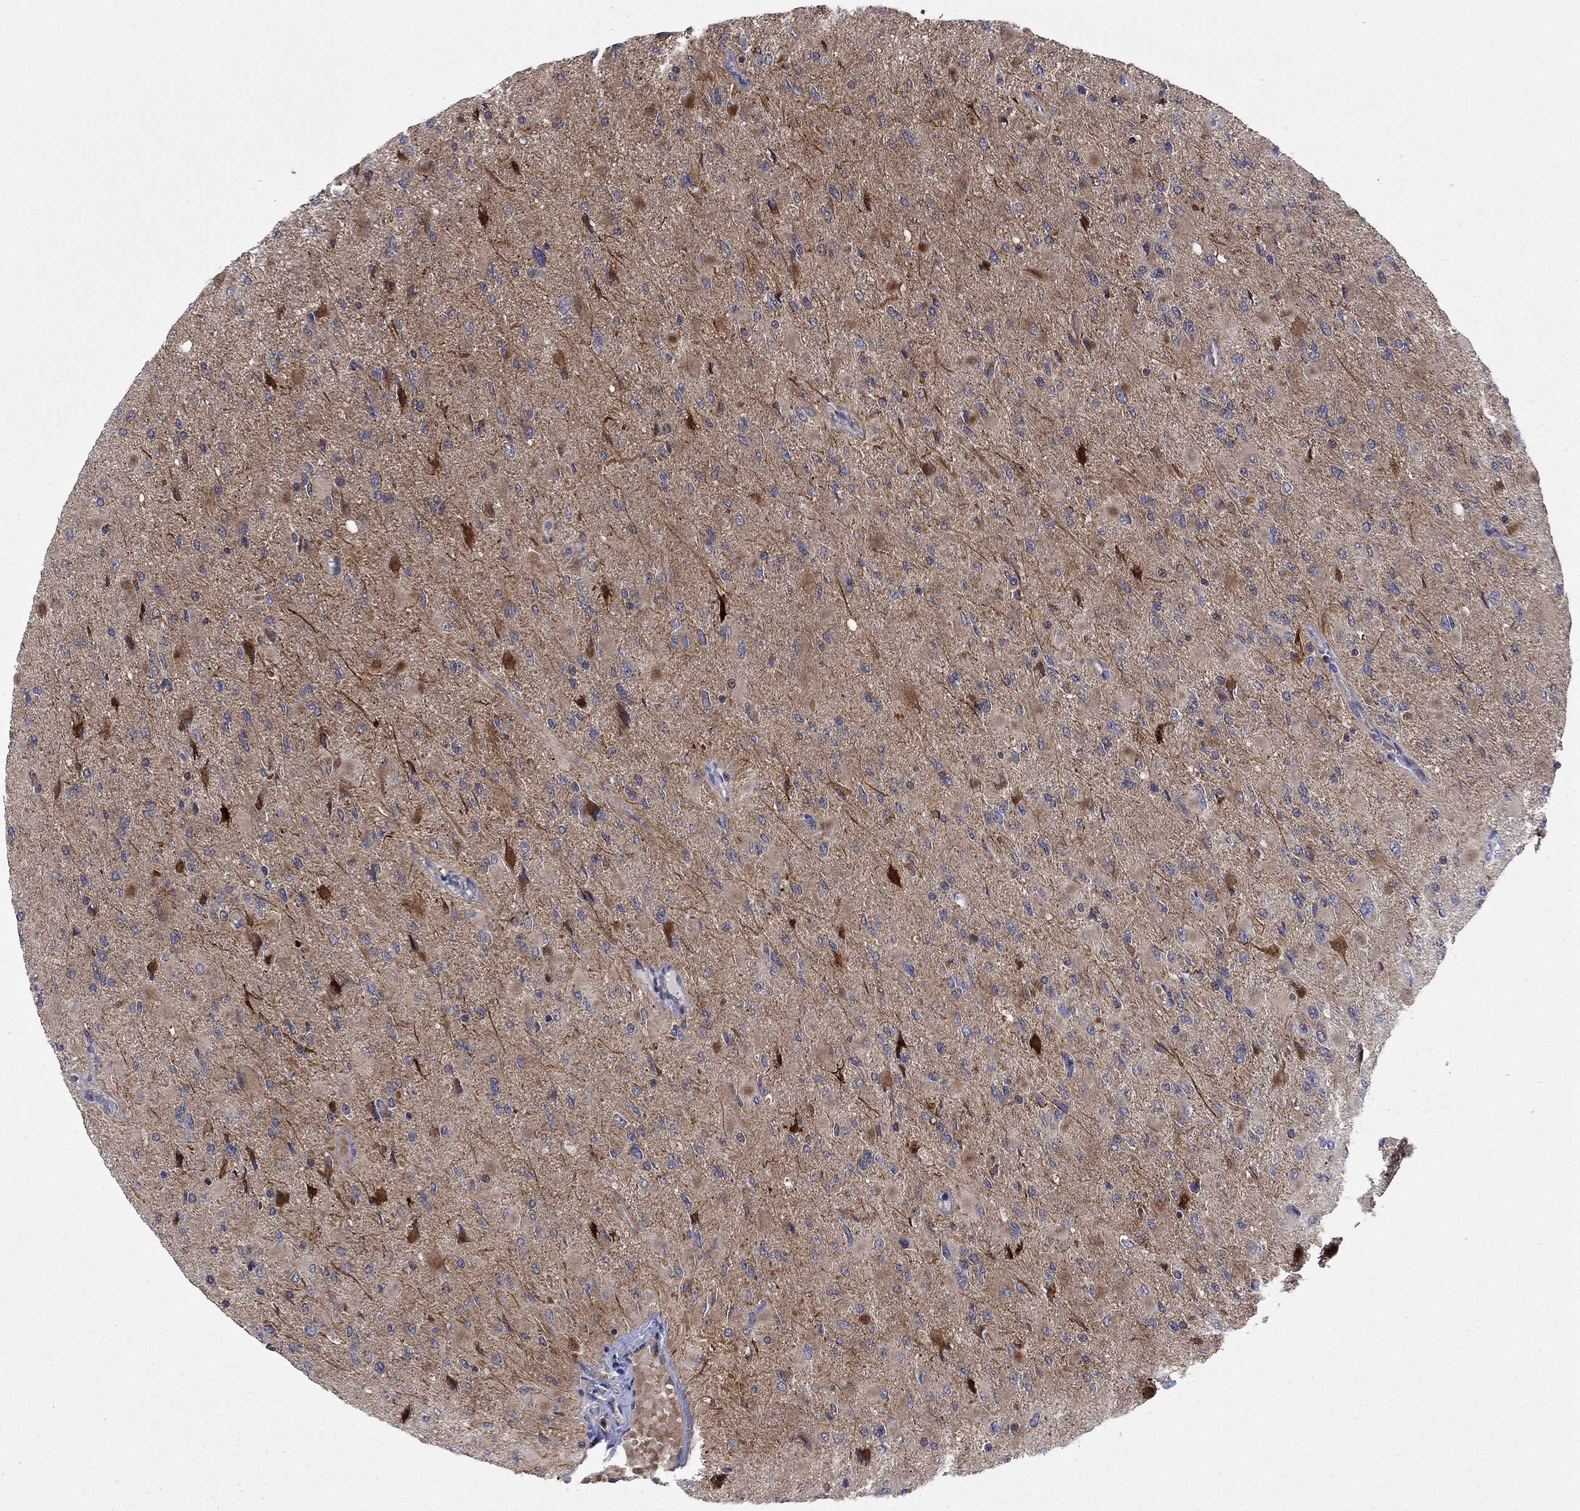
{"staining": {"intensity": "negative", "quantity": "none", "location": "none"}, "tissue": "glioma", "cell_type": "Tumor cells", "image_type": "cancer", "snomed": [{"axis": "morphology", "description": "Glioma, malignant, High grade"}, {"axis": "topography", "description": "Cerebral cortex"}], "caption": "Immunohistochemical staining of malignant high-grade glioma demonstrates no significant positivity in tumor cells.", "gene": "HDAC4", "patient": {"sex": "female", "age": 36}}